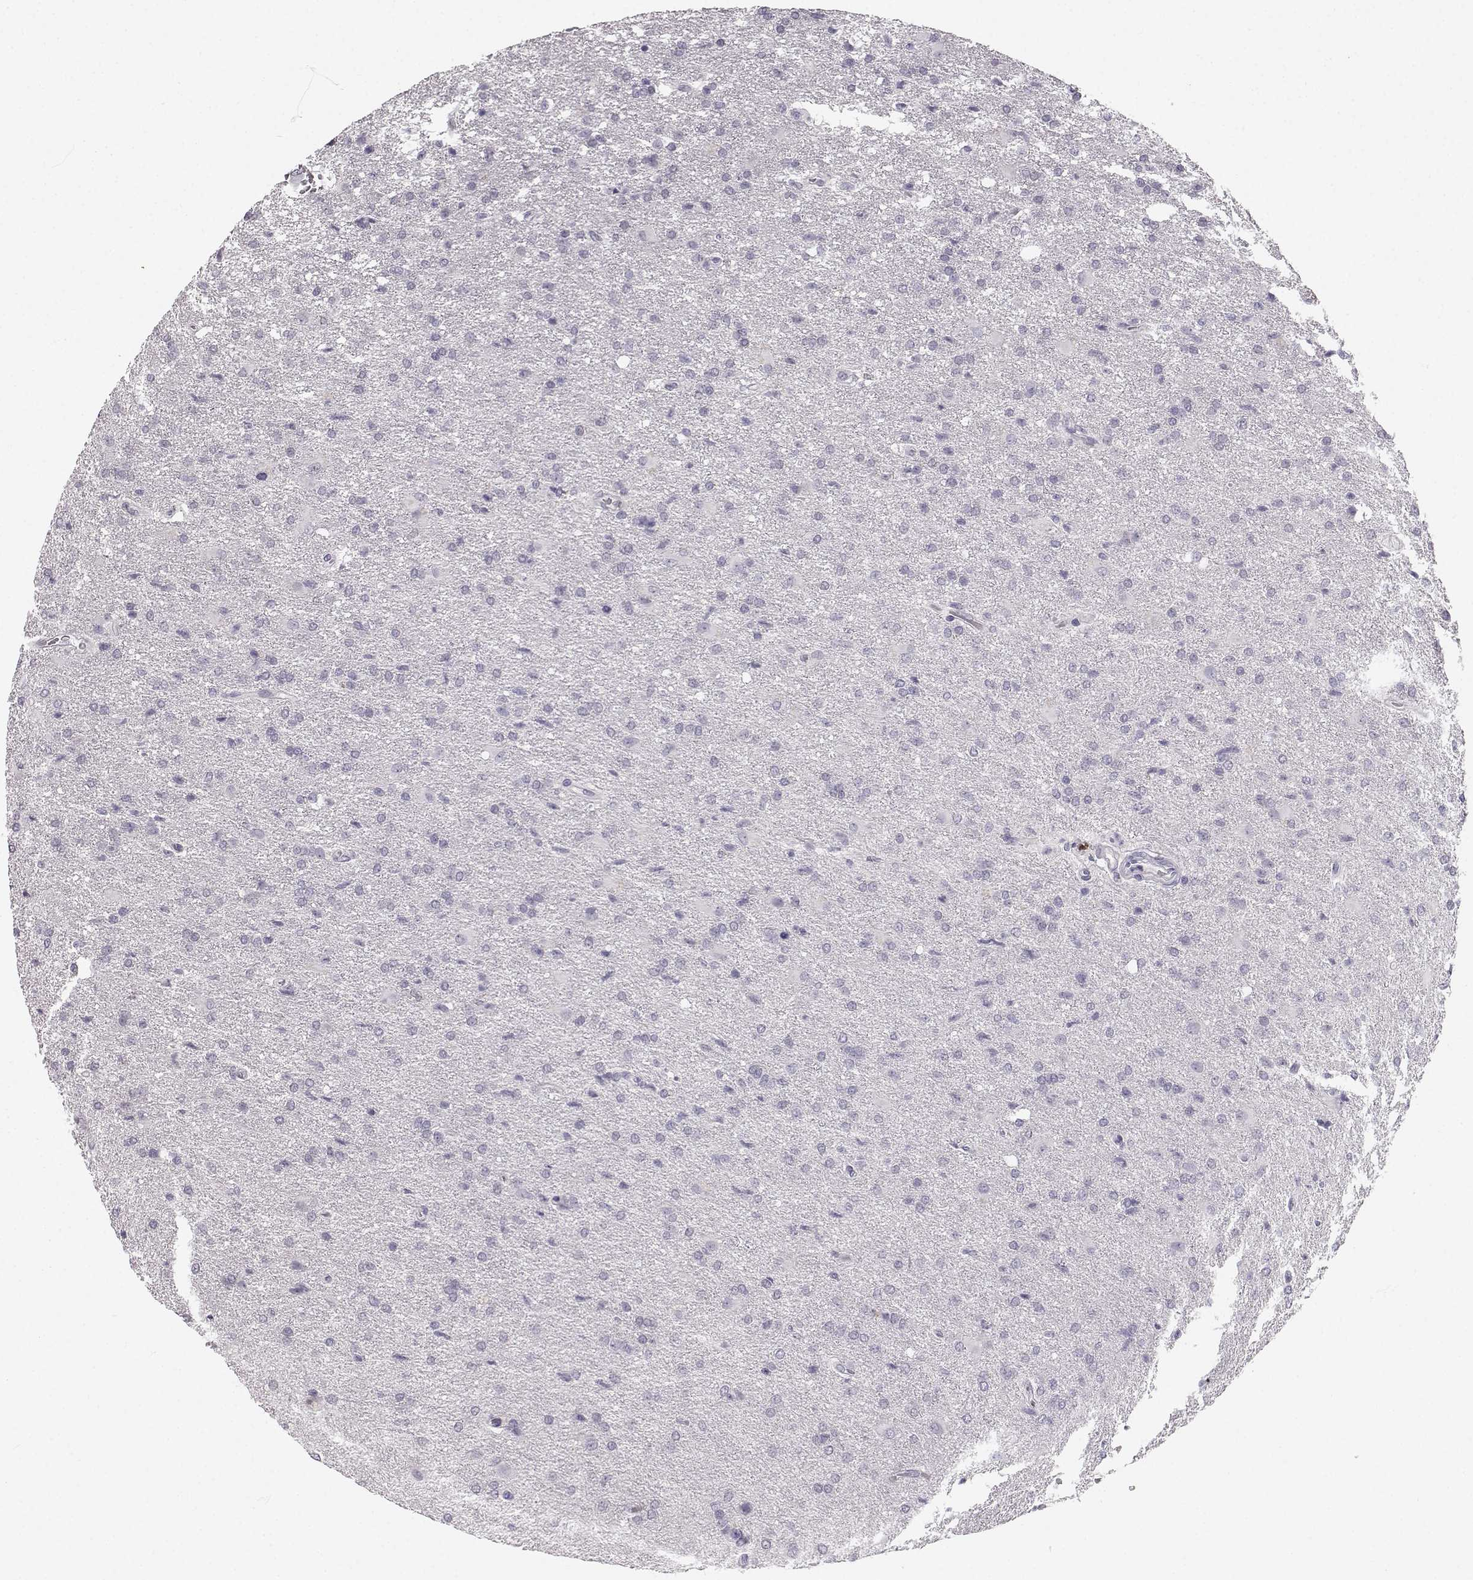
{"staining": {"intensity": "negative", "quantity": "none", "location": "none"}, "tissue": "glioma", "cell_type": "Tumor cells", "image_type": "cancer", "snomed": [{"axis": "morphology", "description": "Glioma, malignant, High grade"}, {"axis": "topography", "description": "Brain"}], "caption": "Image shows no significant protein expression in tumor cells of glioma.", "gene": "ZNF185", "patient": {"sex": "male", "age": 68}}